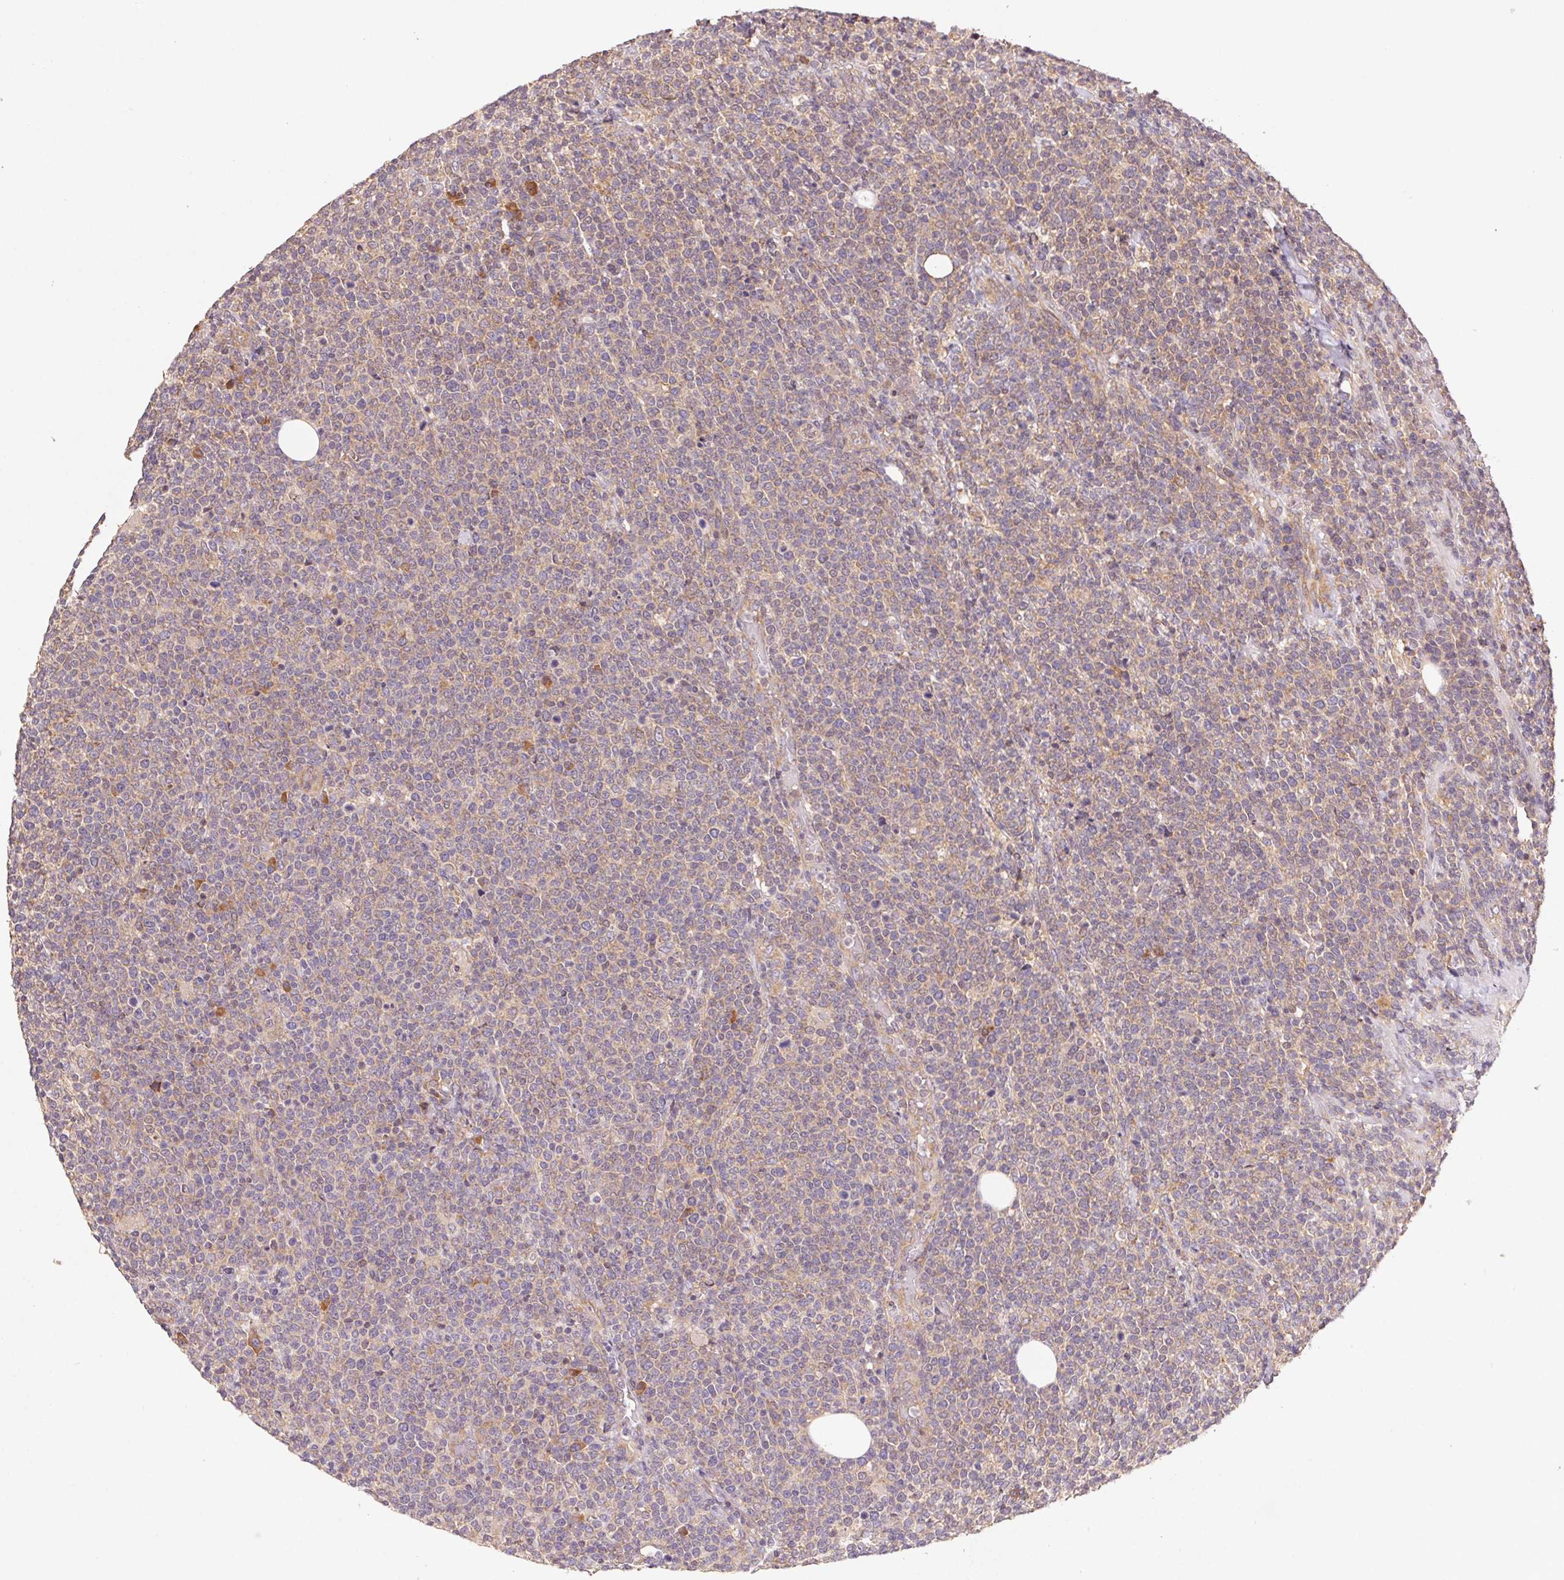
{"staining": {"intensity": "negative", "quantity": "none", "location": "none"}, "tissue": "lymphoma", "cell_type": "Tumor cells", "image_type": "cancer", "snomed": [{"axis": "morphology", "description": "Malignant lymphoma, non-Hodgkin's type, High grade"}, {"axis": "topography", "description": "Lymph node"}], "caption": "High power microscopy histopathology image of an immunohistochemistry micrograph of lymphoma, revealing no significant staining in tumor cells.", "gene": "RPL27A", "patient": {"sex": "male", "age": 61}}